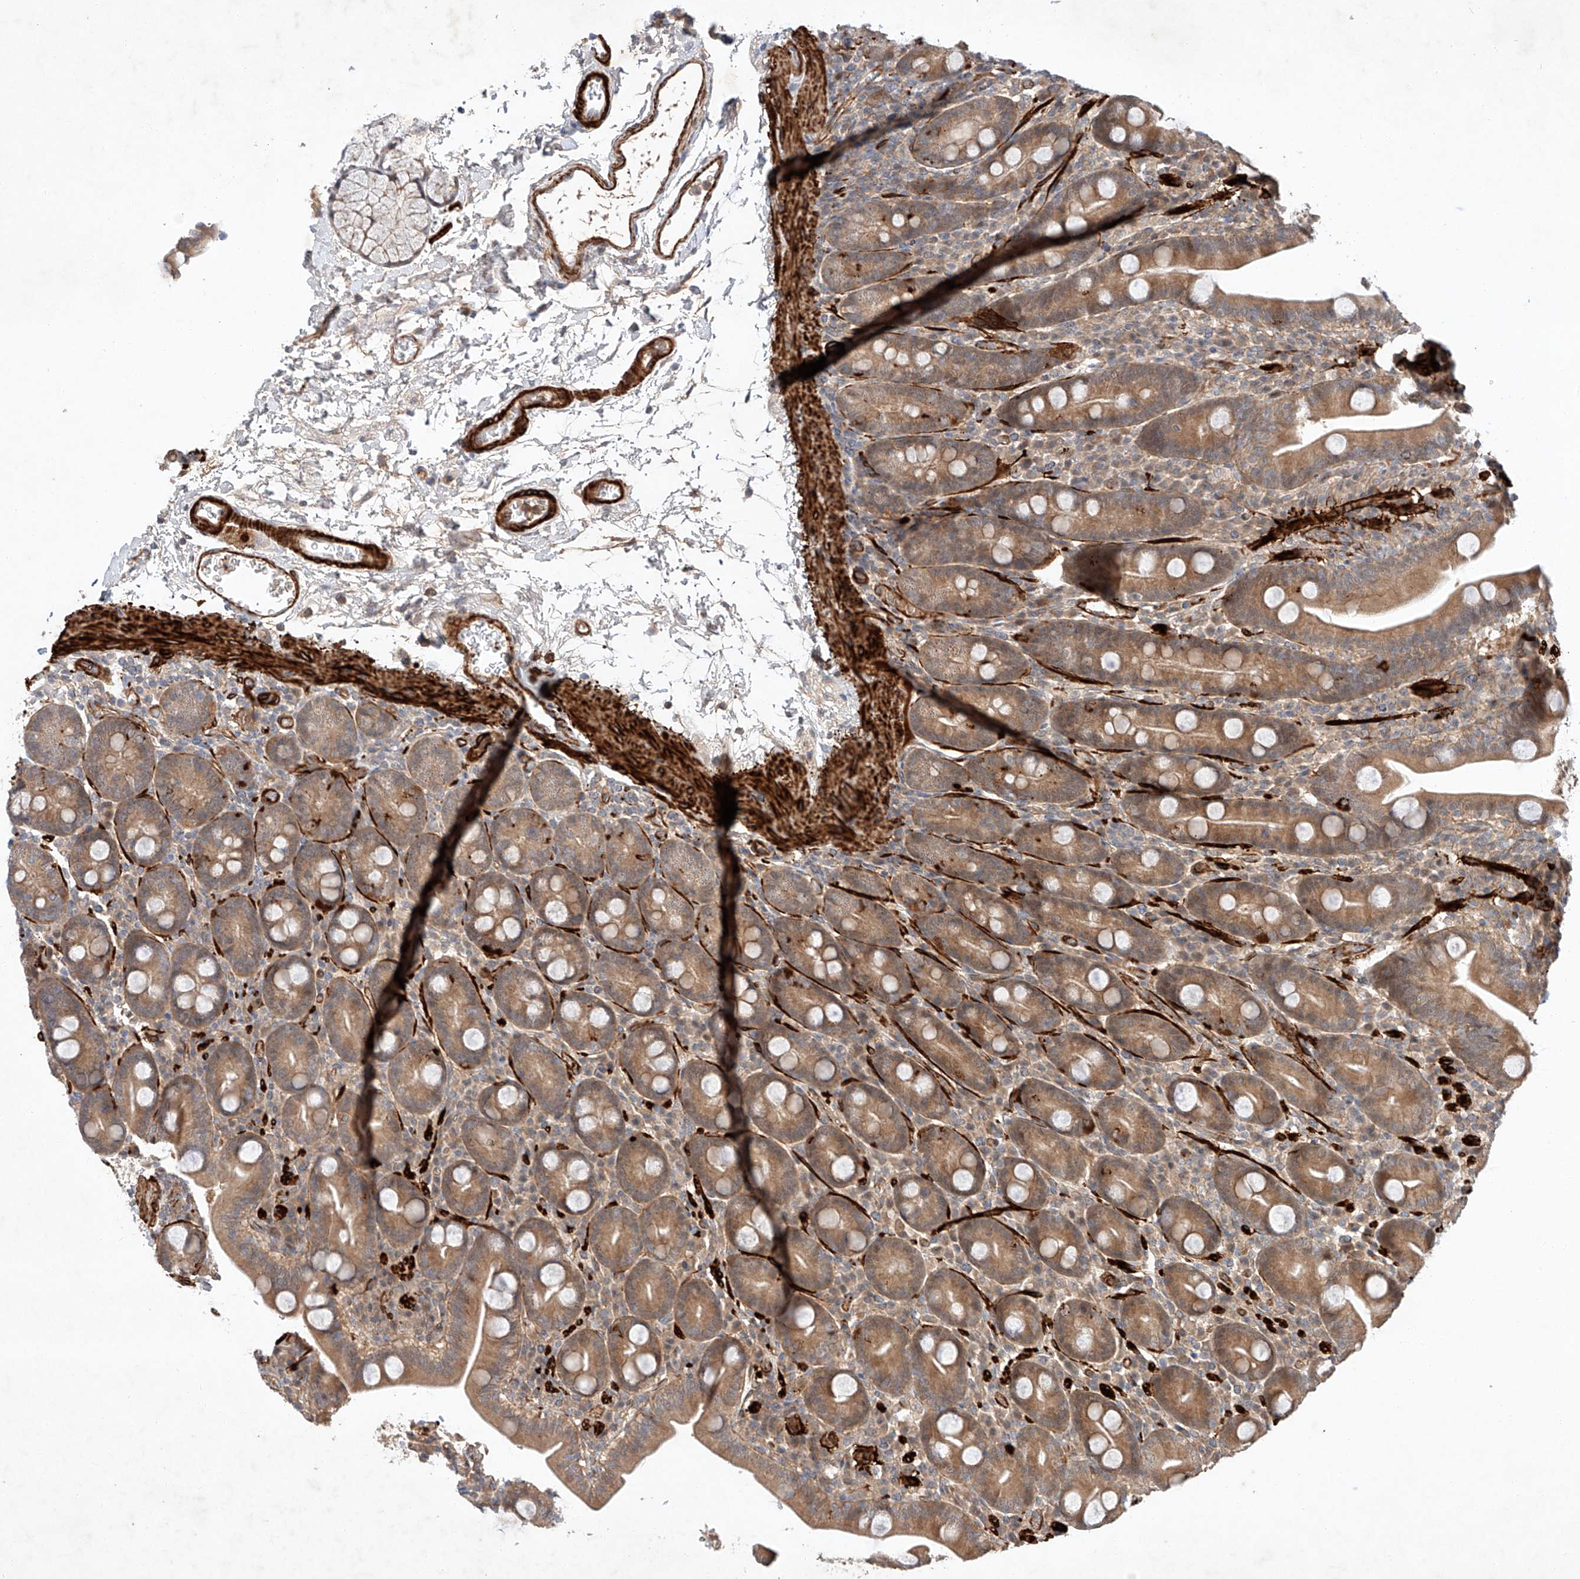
{"staining": {"intensity": "moderate", "quantity": ">75%", "location": "cytoplasmic/membranous"}, "tissue": "duodenum", "cell_type": "Glandular cells", "image_type": "normal", "snomed": [{"axis": "morphology", "description": "Normal tissue, NOS"}, {"axis": "topography", "description": "Duodenum"}], "caption": "A histopathology image showing moderate cytoplasmic/membranous staining in approximately >75% of glandular cells in unremarkable duodenum, as visualized by brown immunohistochemical staining.", "gene": "ARHGAP33", "patient": {"sex": "male", "age": 35}}